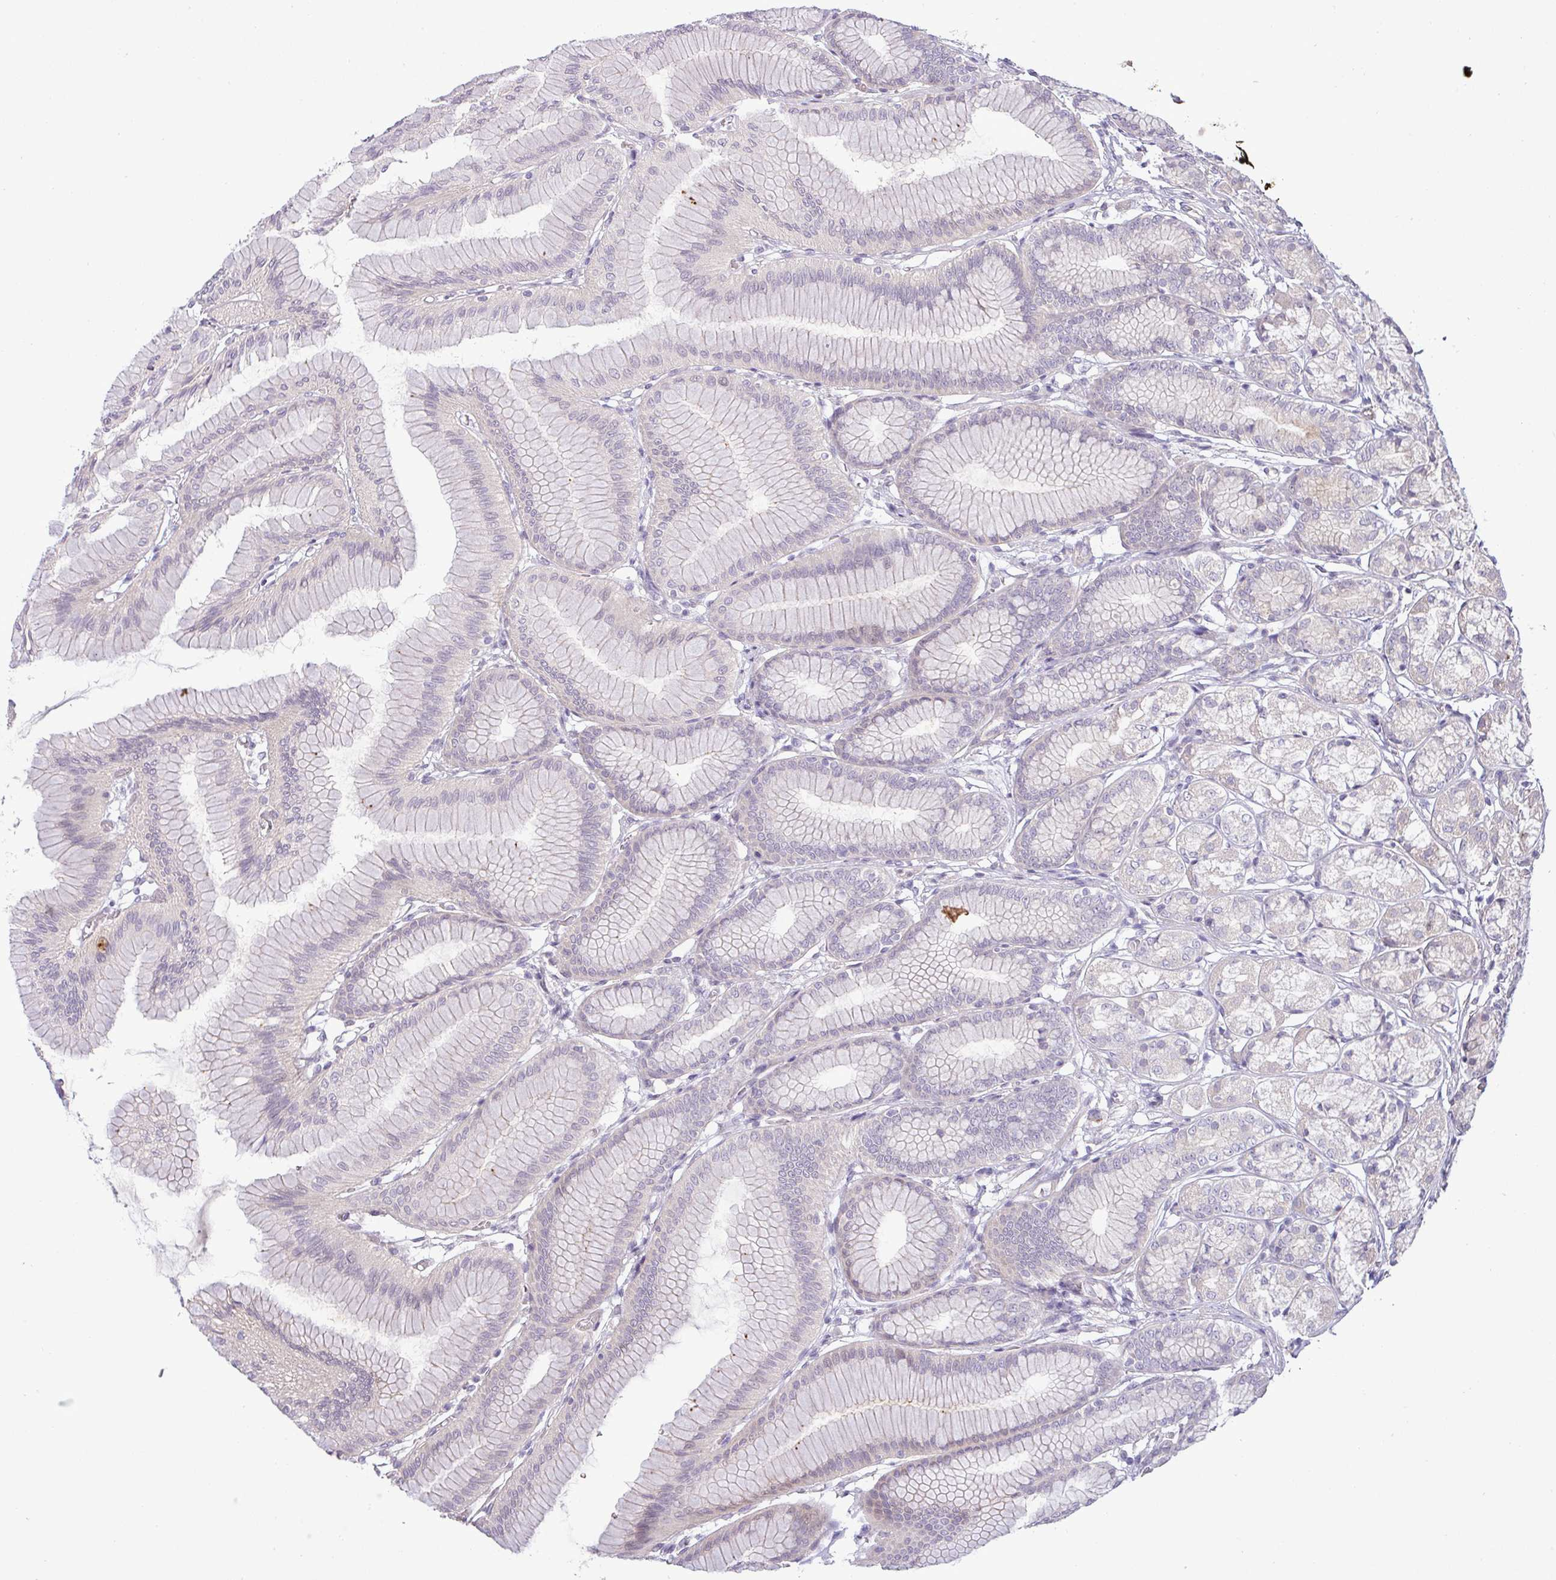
{"staining": {"intensity": "weak", "quantity": "<25%", "location": "cytoplasmic/membranous"}, "tissue": "stomach", "cell_type": "Glandular cells", "image_type": "normal", "snomed": [{"axis": "morphology", "description": "Normal tissue, NOS"}, {"axis": "morphology", "description": "Adenocarcinoma, NOS"}, {"axis": "morphology", "description": "Adenocarcinoma, High grade"}, {"axis": "topography", "description": "Stomach, upper"}, {"axis": "topography", "description": "Stomach"}], "caption": "Protein analysis of benign stomach exhibits no significant positivity in glandular cells.", "gene": "APOM", "patient": {"sex": "female", "age": 65}}